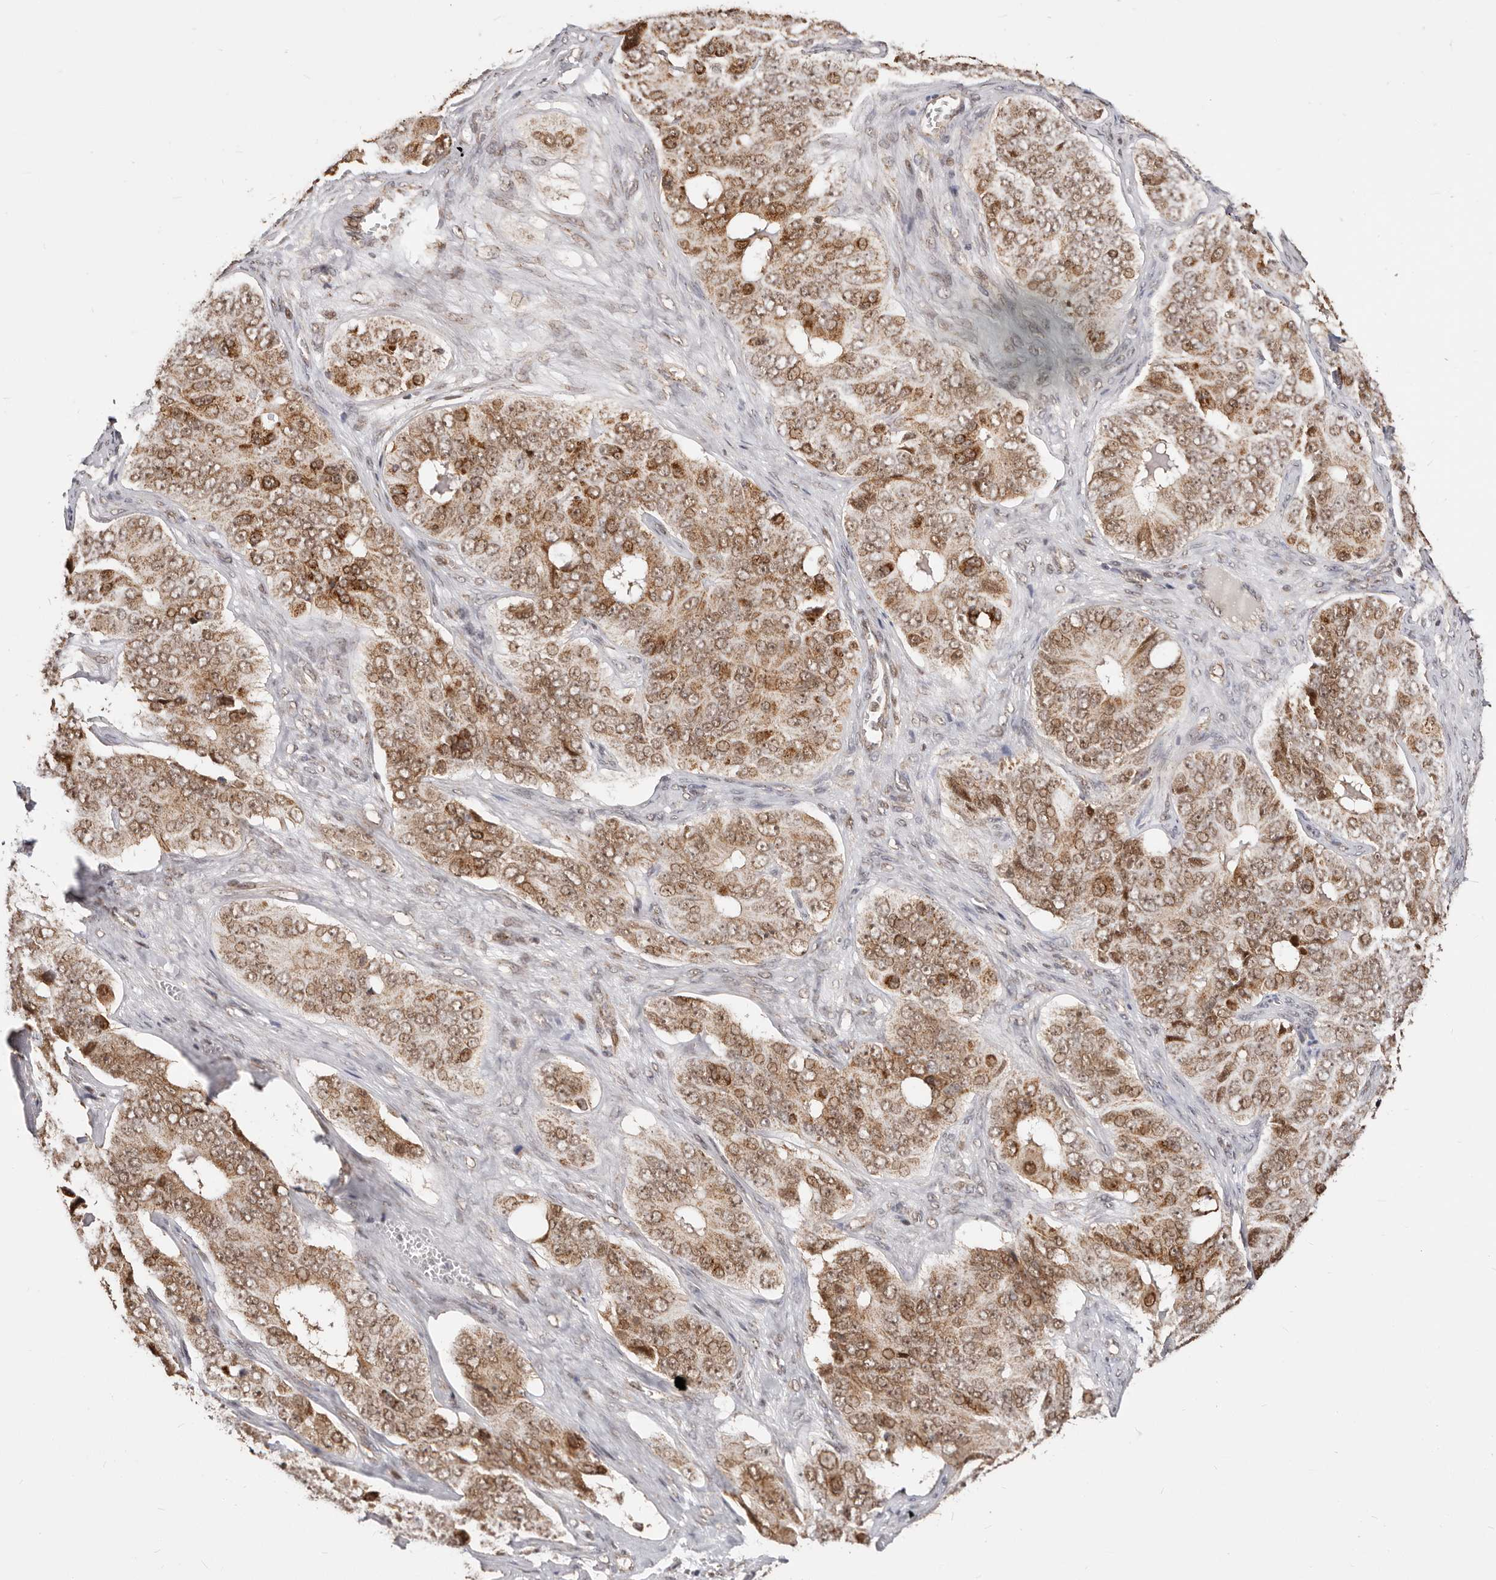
{"staining": {"intensity": "strong", "quantity": "25%-75%", "location": "nuclear"}, "tissue": "ovarian cancer", "cell_type": "Tumor cells", "image_type": "cancer", "snomed": [{"axis": "morphology", "description": "Carcinoma, endometroid"}, {"axis": "topography", "description": "Ovary"}], "caption": "Immunohistochemical staining of ovarian cancer demonstrates high levels of strong nuclear positivity in about 25%-75% of tumor cells. Nuclei are stained in blue.", "gene": "SEC14L1", "patient": {"sex": "female", "age": 51}}